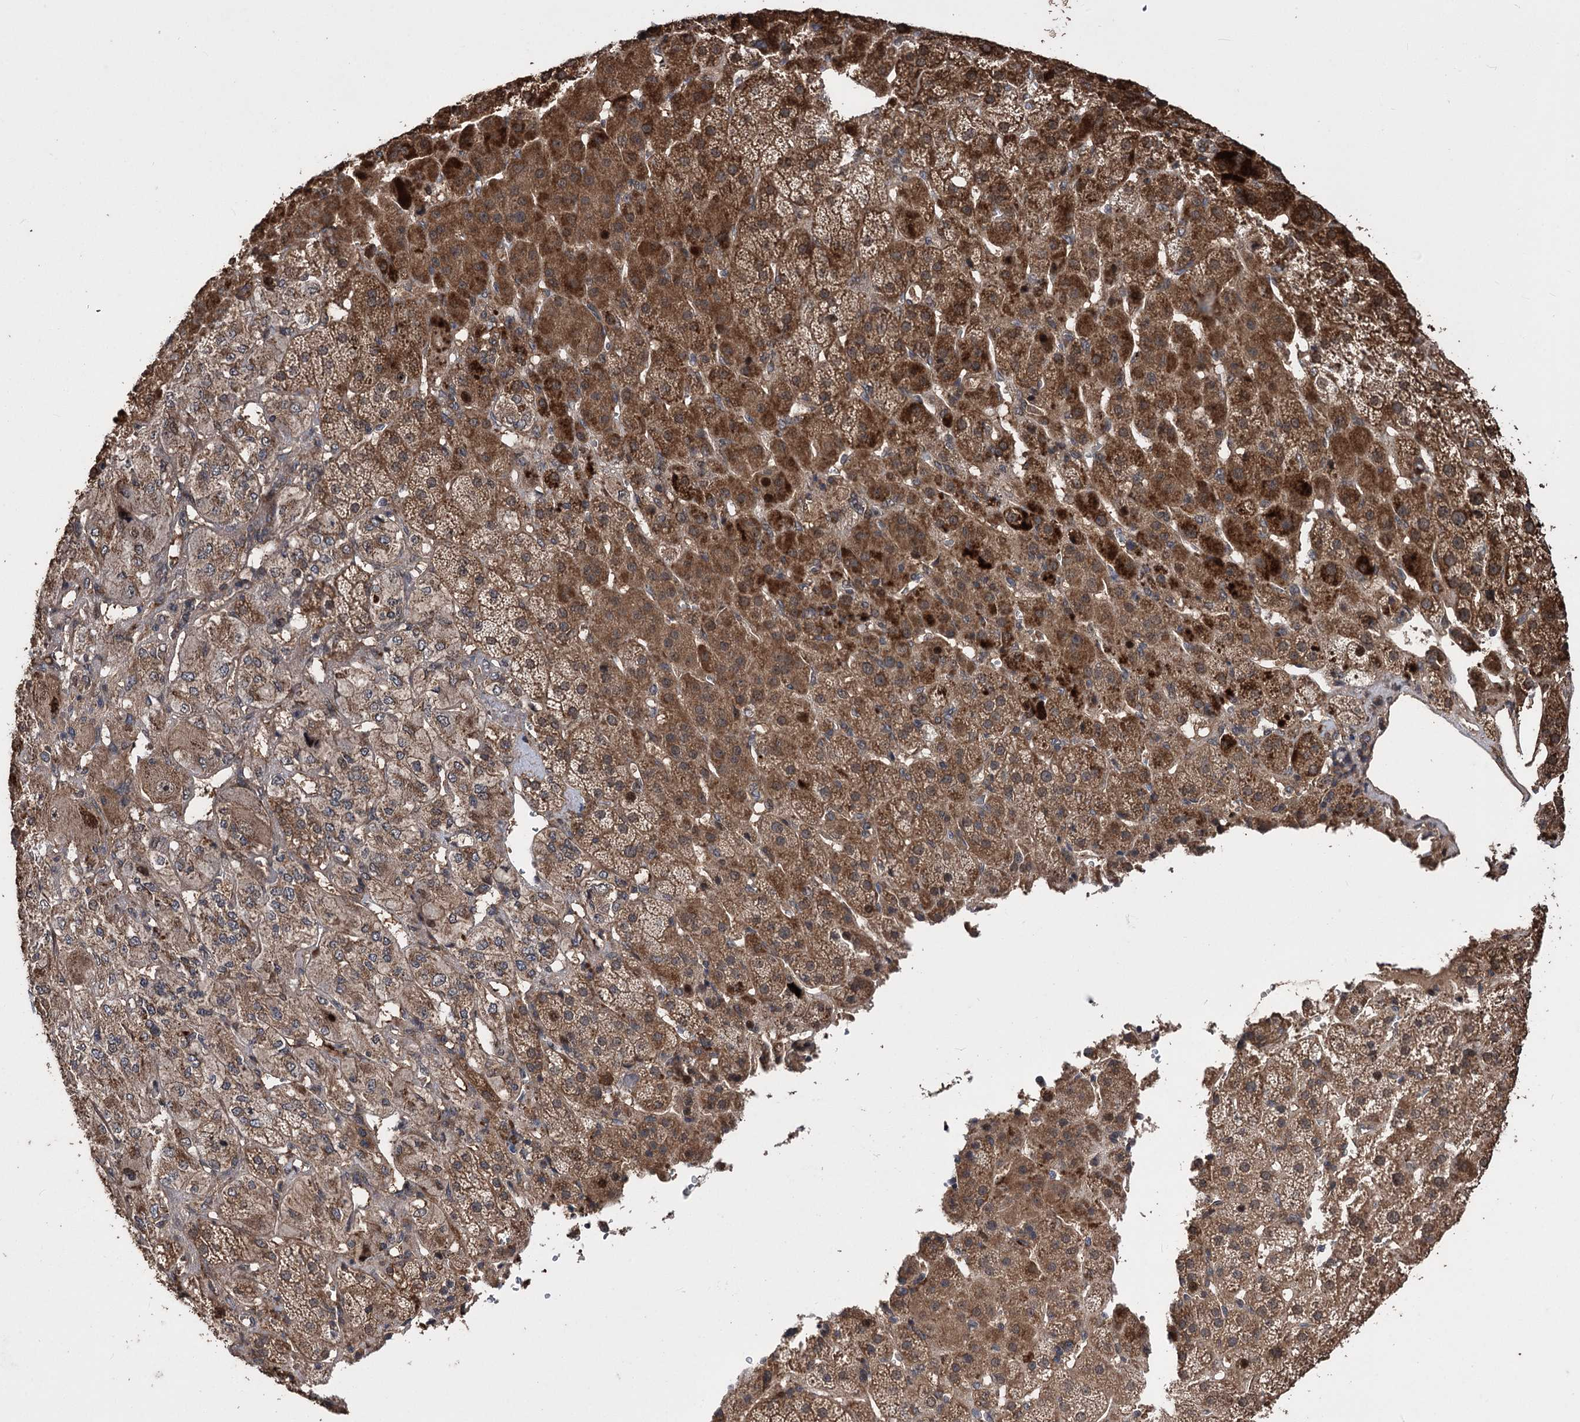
{"staining": {"intensity": "moderate", "quantity": ">75%", "location": "cytoplasmic/membranous"}, "tissue": "adrenal gland", "cell_type": "Glandular cells", "image_type": "normal", "snomed": [{"axis": "morphology", "description": "Normal tissue, NOS"}, {"axis": "topography", "description": "Adrenal gland"}], "caption": "Protein staining by immunohistochemistry (IHC) displays moderate cytoplasmic/membranous expression in about >75% of glandular cells in benign adrenal gland. (Brightfield microscopy of DAB IHC at high magnification).", "gene": "RASSF3", "patient": {"sex": "female", "age": 57}}